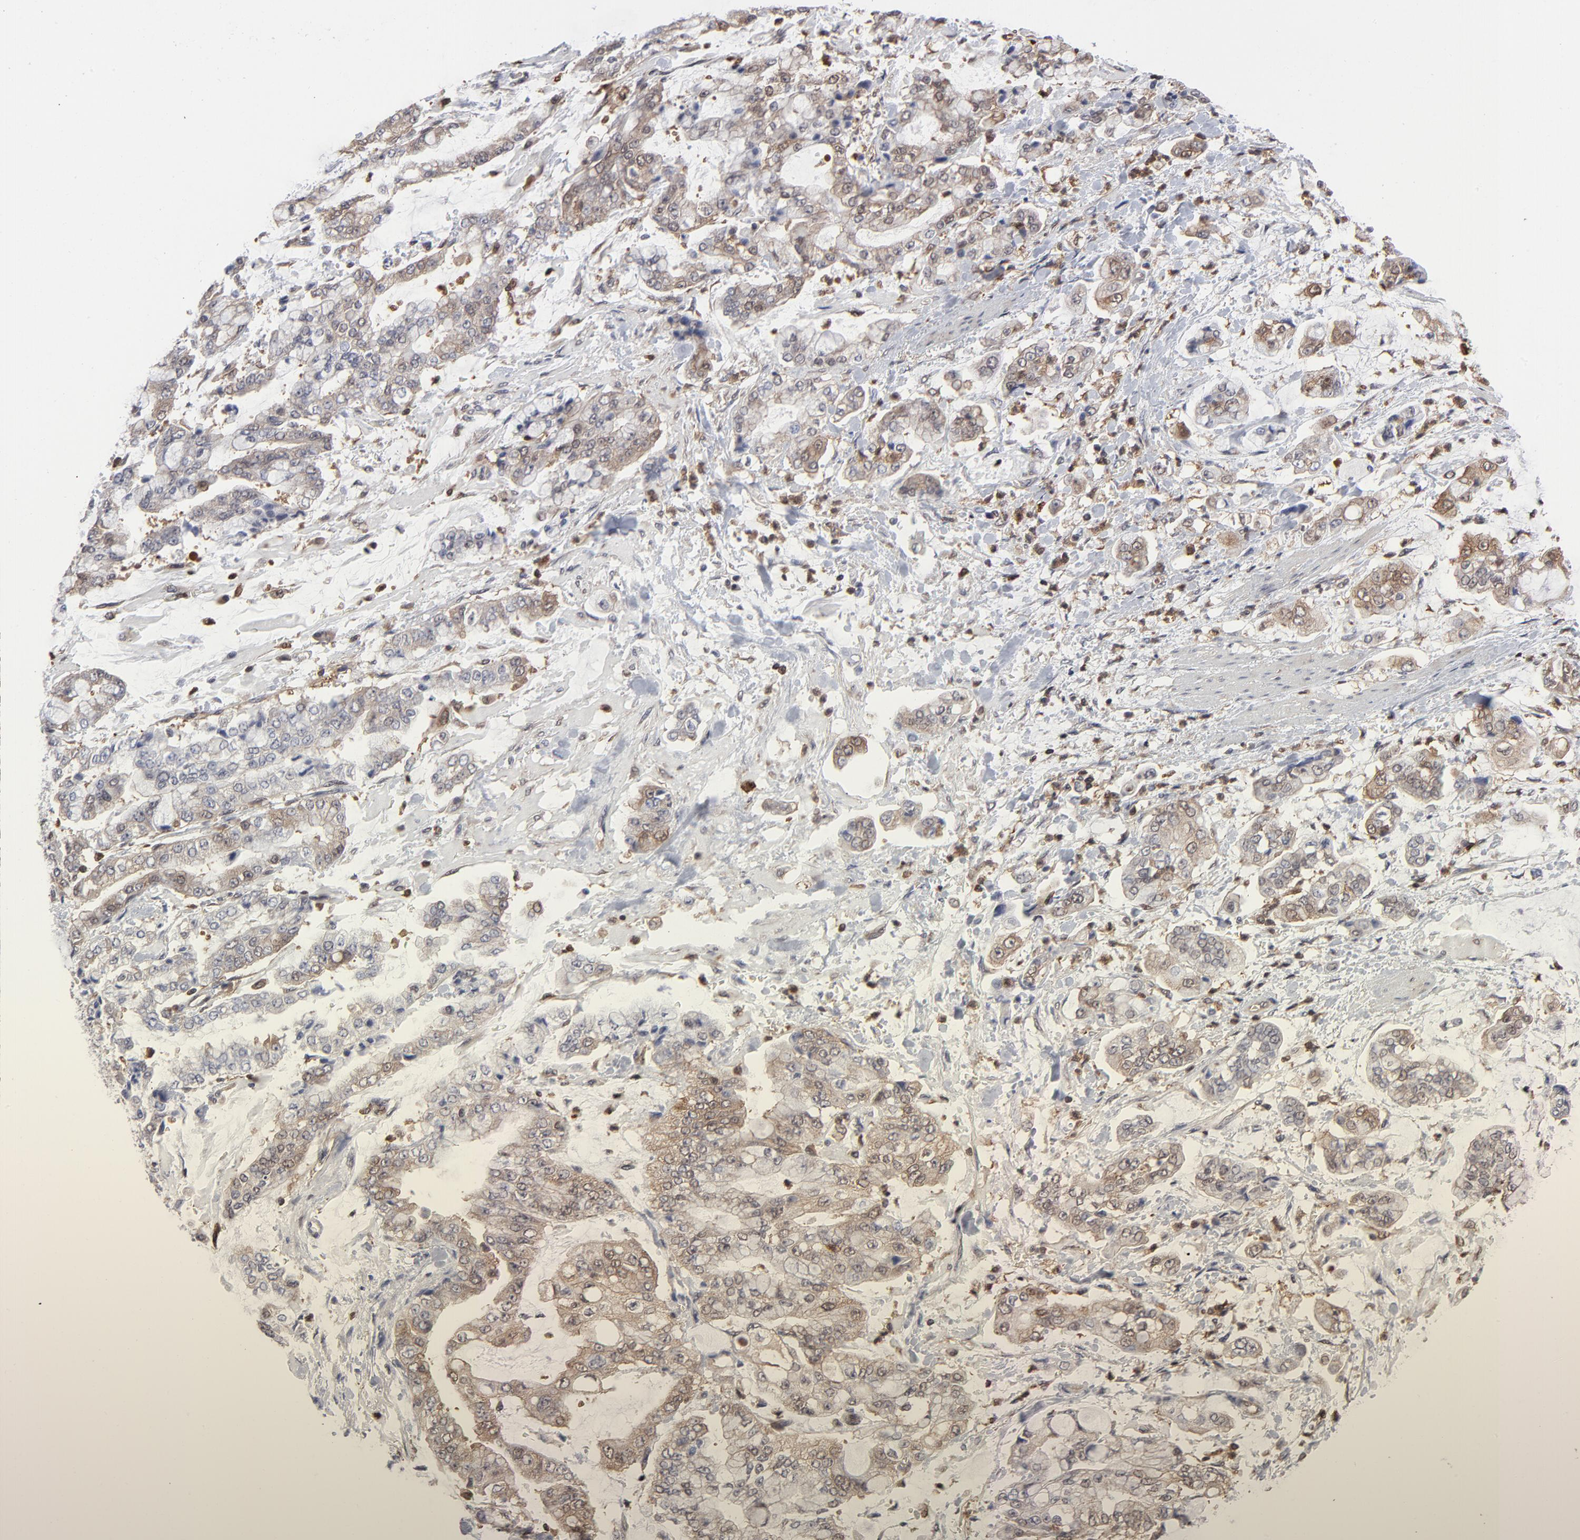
{"staining": {"intensity": "moderate", "quantity": ">75%", "location": "cytoplasmic/membranous"}, "tissue": "stomach cancer", "cell_type": "Tumor cells", "image_type": "cancer", "snomed": [{"axis": "morphology", "description": "Normal tissue, NOS"}, {"axis": "morphology", "description": "Adenocarcinoma, NOS"}, {"axis": "topography", "description": "Stomach, upper"}, {"axis": "topography", "description": "Stomach"}], "caption": "A high-resolution image shows immunohistochemistry staining of stomach cancer (adenocarcinoma), which displays moderate cytoplasmic/membranous expression in approximately >75% of tumor cells.", "gene": "MAP2K1", "patient": {"sex": "male", "age": 76}}